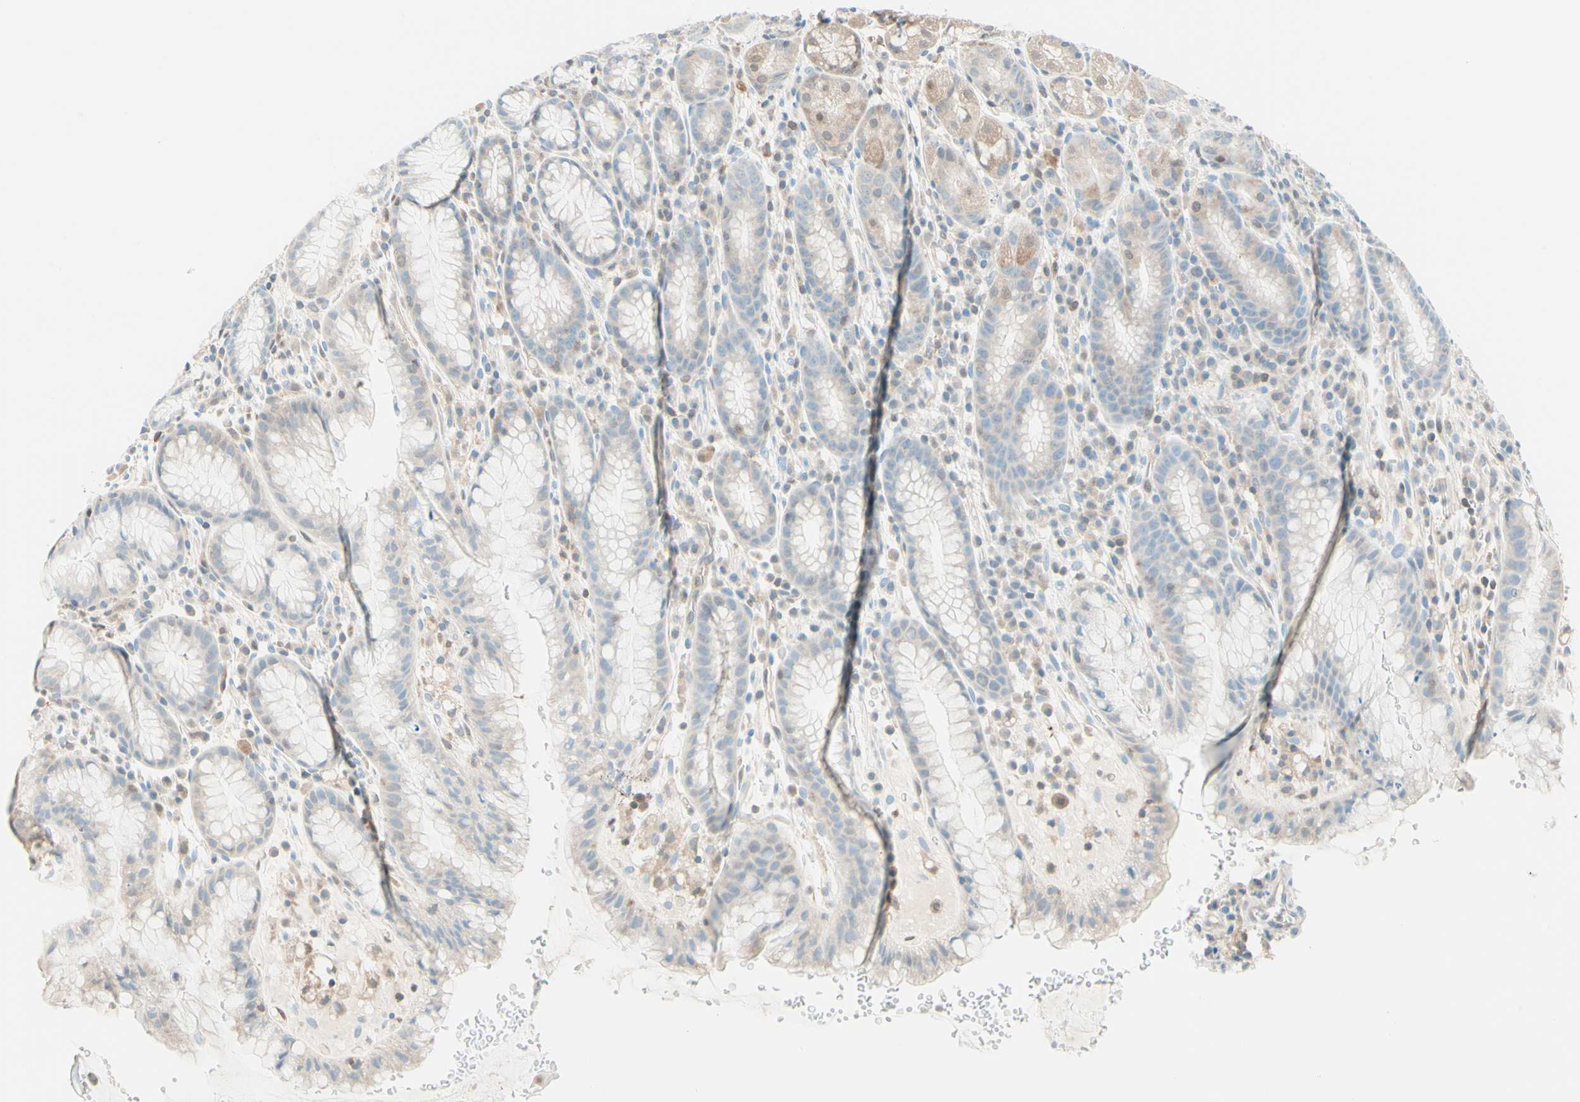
{"staining": {"intensity": "weak", "quantity": "<25%", "location": "cytoplasmic/membranous"}, "tissue": "stomach", "cell_type": "Glandular cells", "image_type": "normal", "snomed": [{"axis": "morphology", "description": "Normal tissue, NOS"}, {"axis": "topography", "description": "Stomach, lower"}], "caption": "Glandular cells show no significant protein staining in benign stomach. Nuclei are stained in blue.", "gene": "UPK3B", "patient": {"sex": "male", "age": 52}}